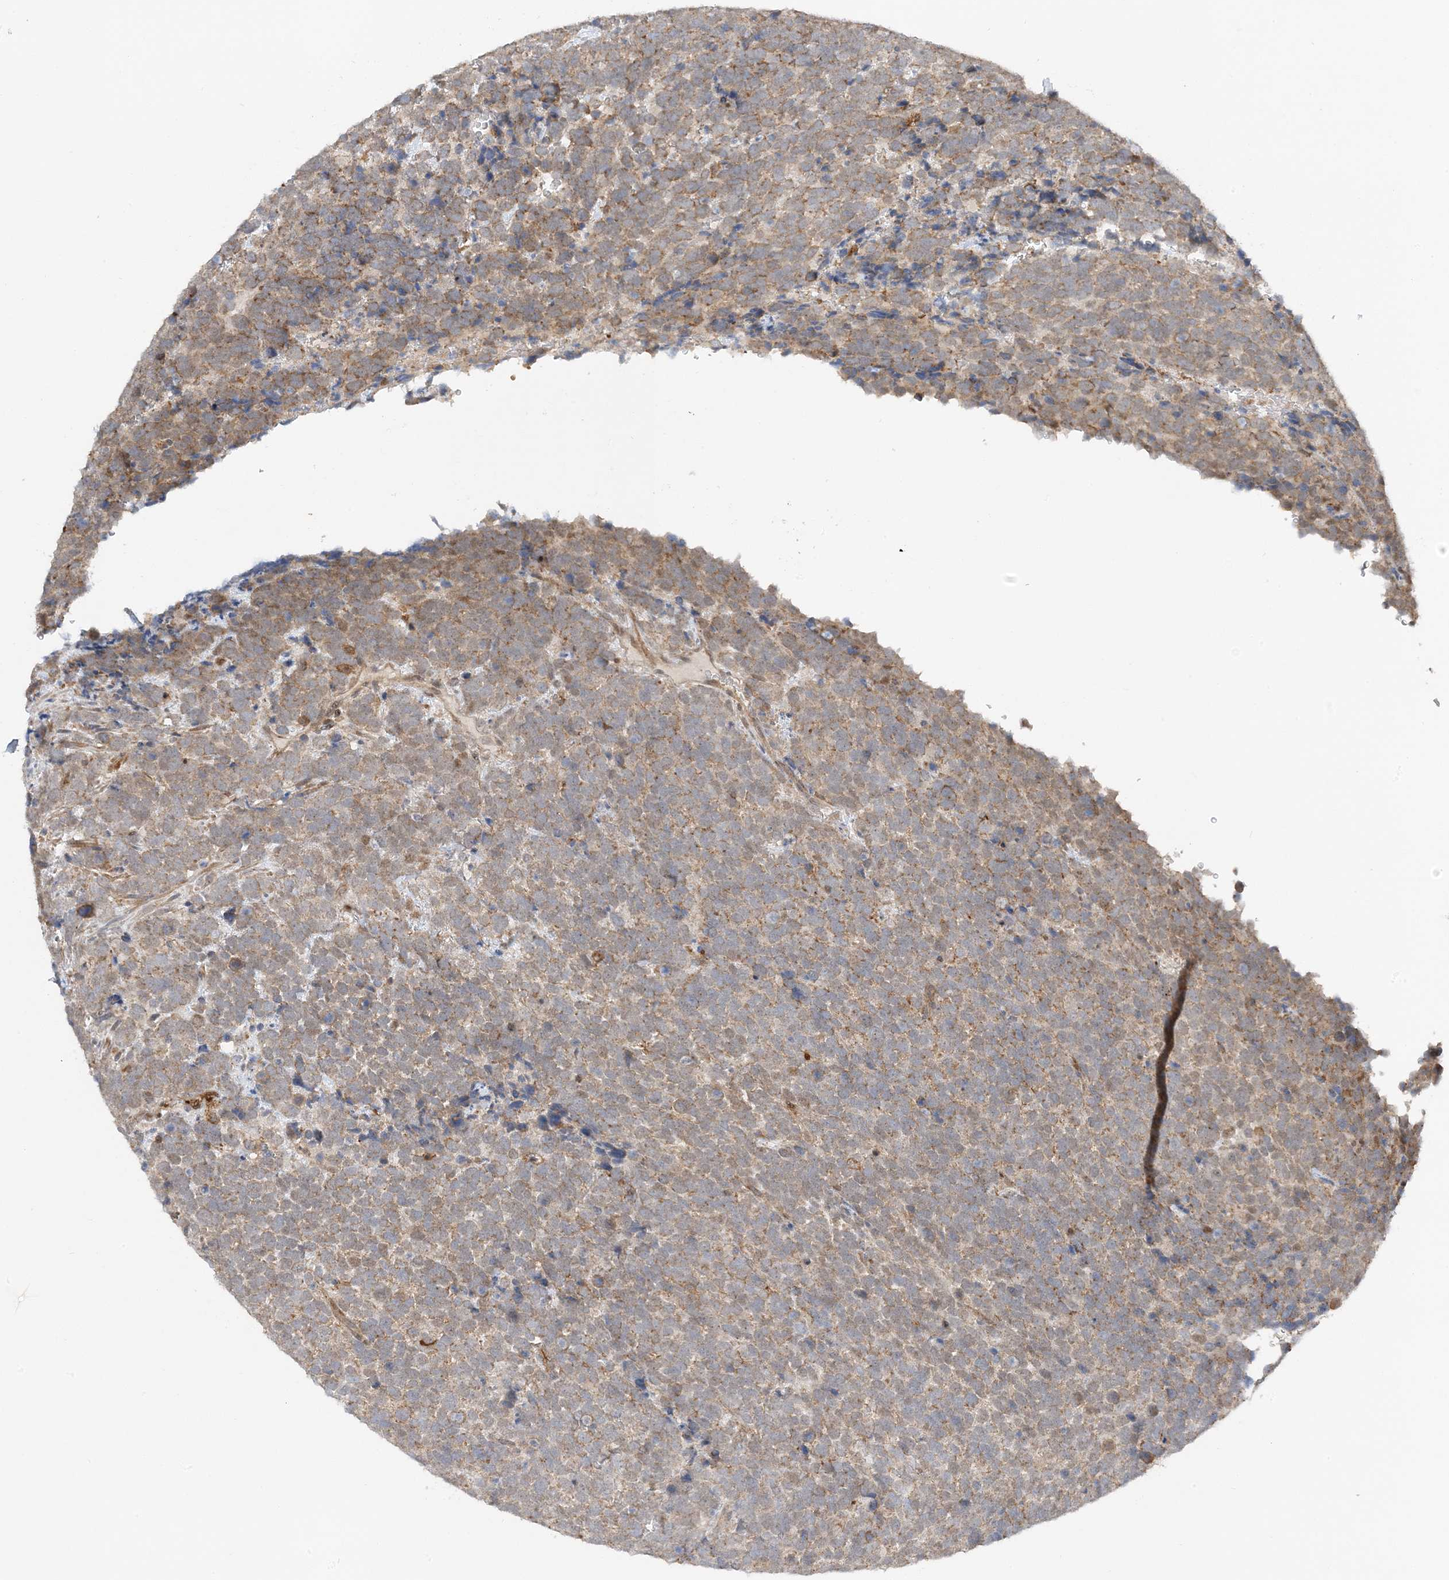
{"staining": {"intensity": "moderate", "quantity": ">75%", "location": "cytoplasmic/membranous"}, "tissue": "urothelial cancer", "cell_type": "Tumor cells", "image_type": "cancer", "snomed": [{"axis": "morphology", "description": "Urothelial carcinoma, High grade"}, {"axis": "topography", "description": "Urinary bladder"}], "caption": "Immunohistochemical staining of human urothelial cancer displays moderate cytoplasmic/membranous protein expression in approximately >75% of tumor cells. Immunohistochemistry stains the protein in brown and the nuclei are stained blue.", "gene": "TATDN3", "patient": {"sex": "female", "age": 82}}